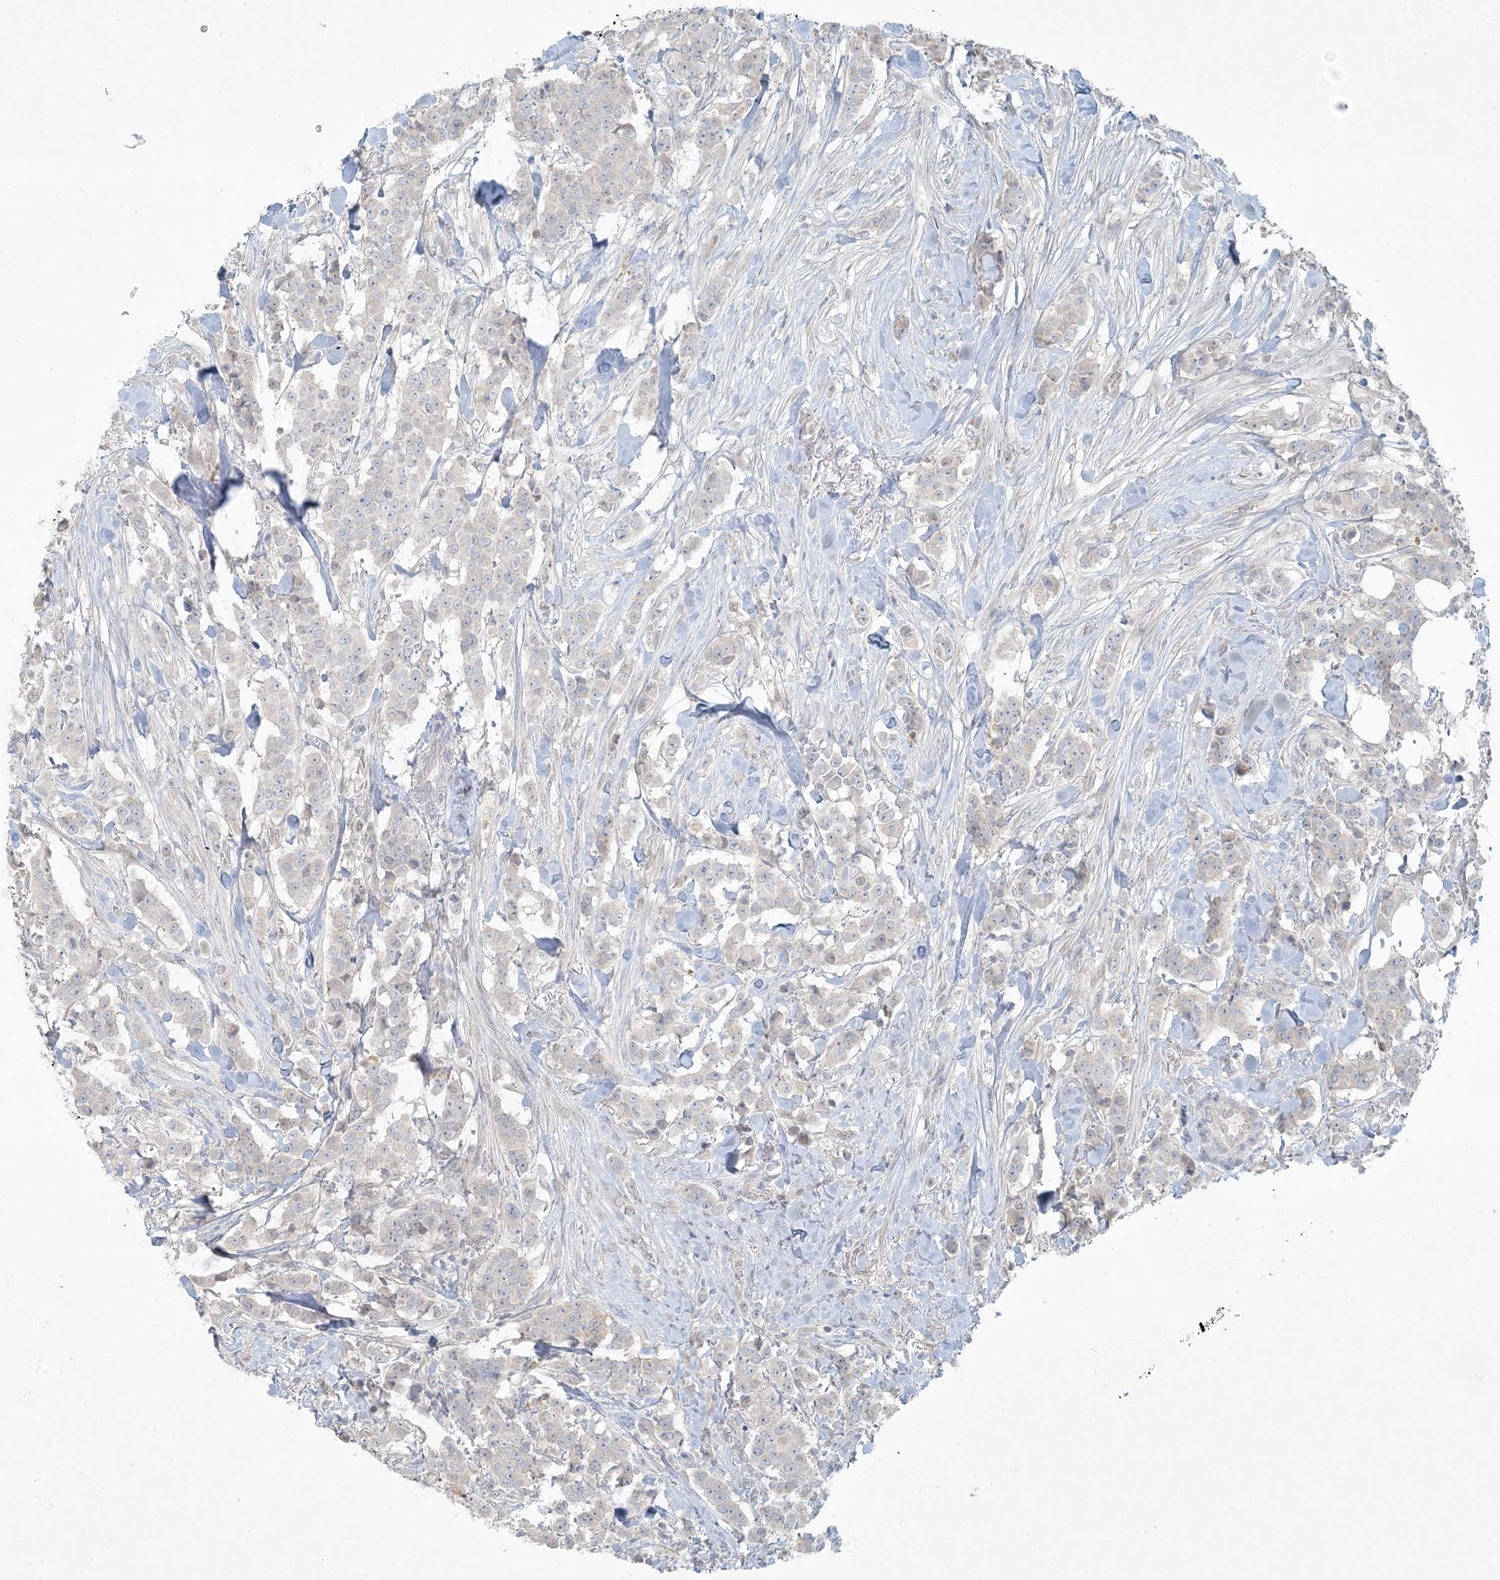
{"staining": {"intensity": "negative", "quantity": "none", "location": "none"}, "tissue": "breast cancer", "cell_type": "Tumor cells", "image_type": "cancer", "snomed": [{"axis": "morphology", "description": "Duct carcinoma"}, {"axis": "topography", "description": "Breast"}], "caption": "Tumor cells show no significant expression in breast infiltrating ductal carcinoma.", "gene": "BCORL1", "patient": {"sex": "female", "age": 40}}